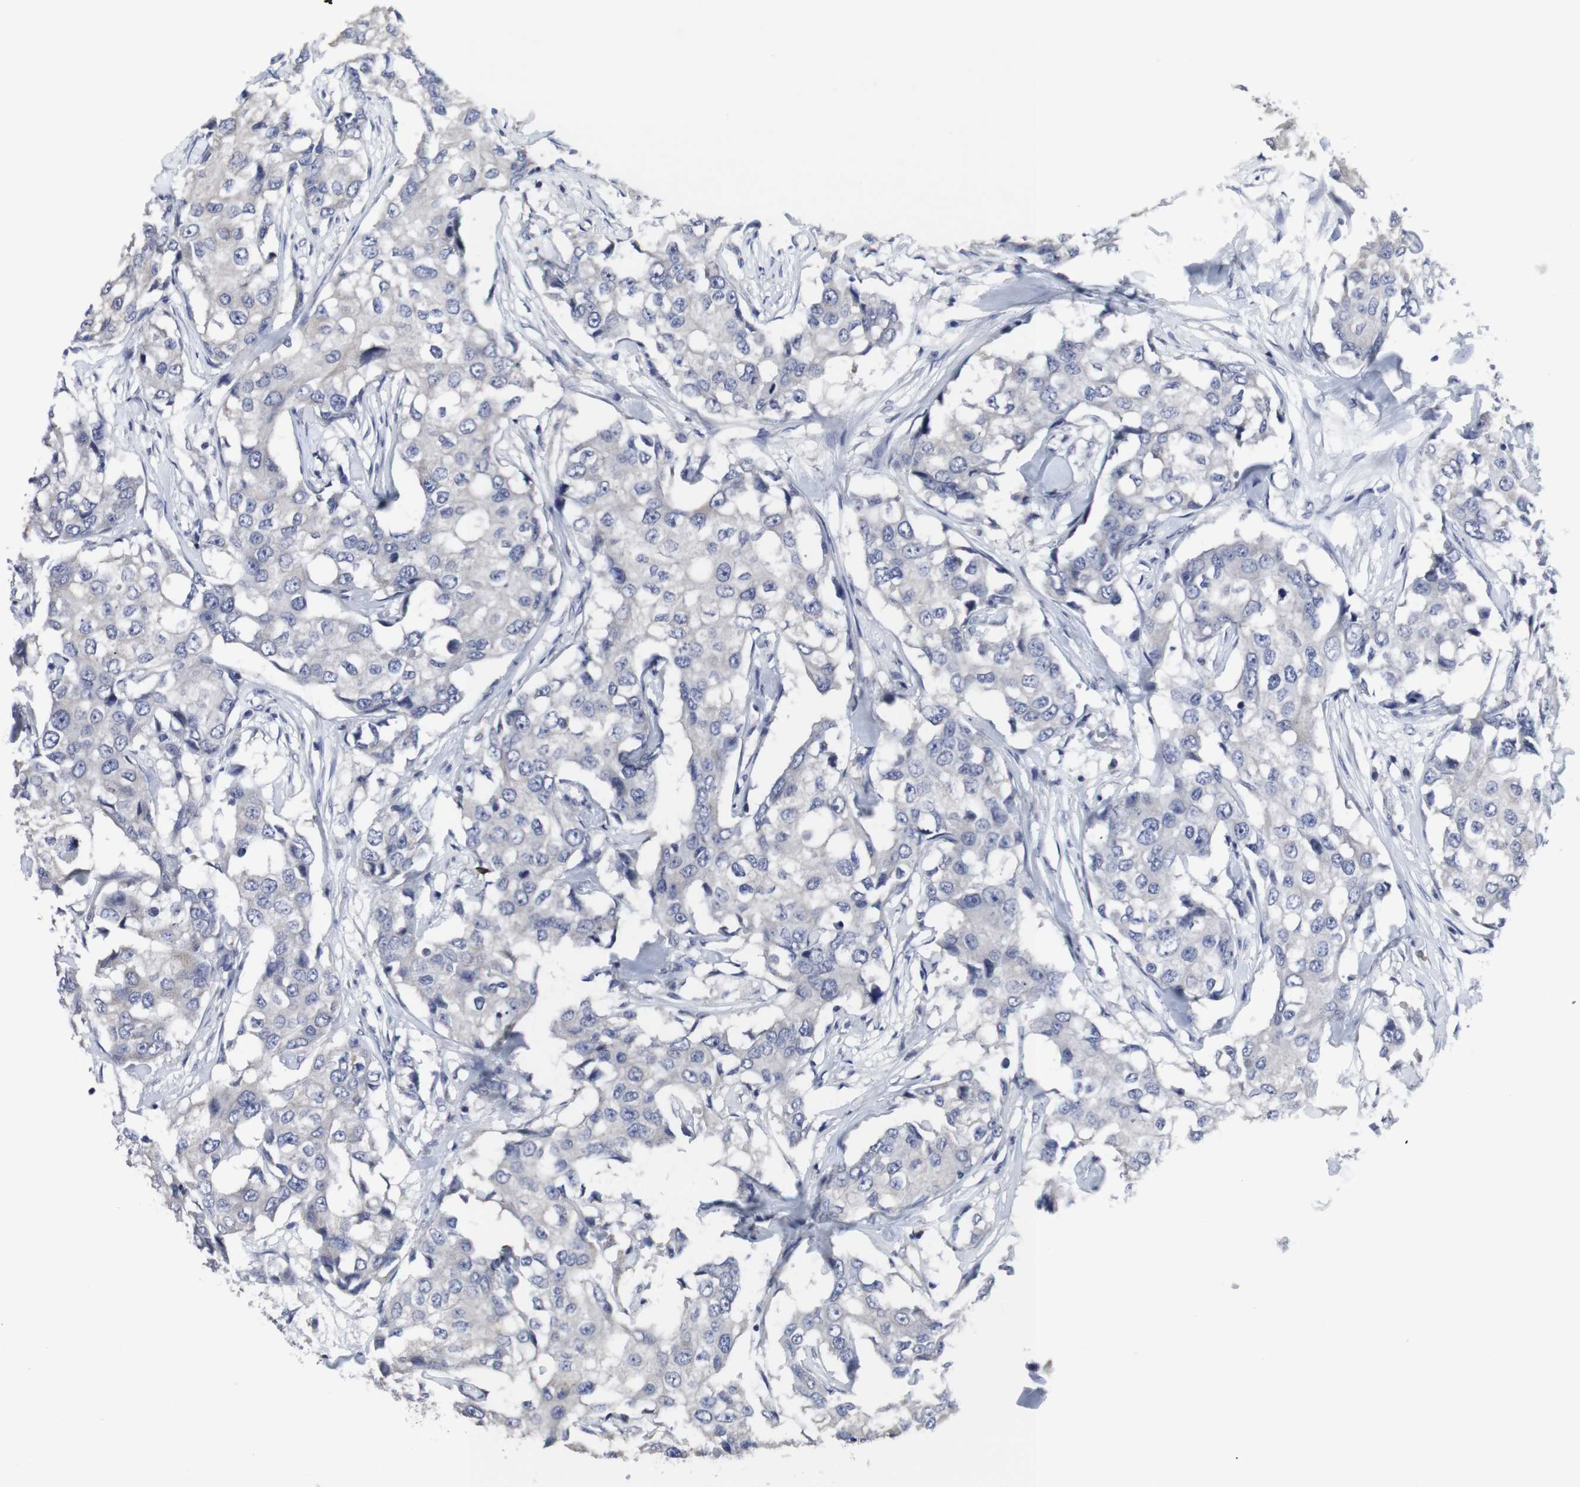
{"staining": {"intensity": "negative", "quantity": "none", "location": "none"}, "tissue": "breast cancer", "cell_type": "Tumor cells", "image_type": "cancer", "snomed": [{"axis": "morphology", "description": "Duct carcinoma"}, {"axis": "topography", "description": "Breast"}], "caption": "Immunohistochemistry (IHC) image of human breast cancer stained for a protein (brown), which shows no positivity in tumor cells. Nuclei are stained in blue.", "gene": "SNCG", "patient": {"sex": "female", "age": 27}}